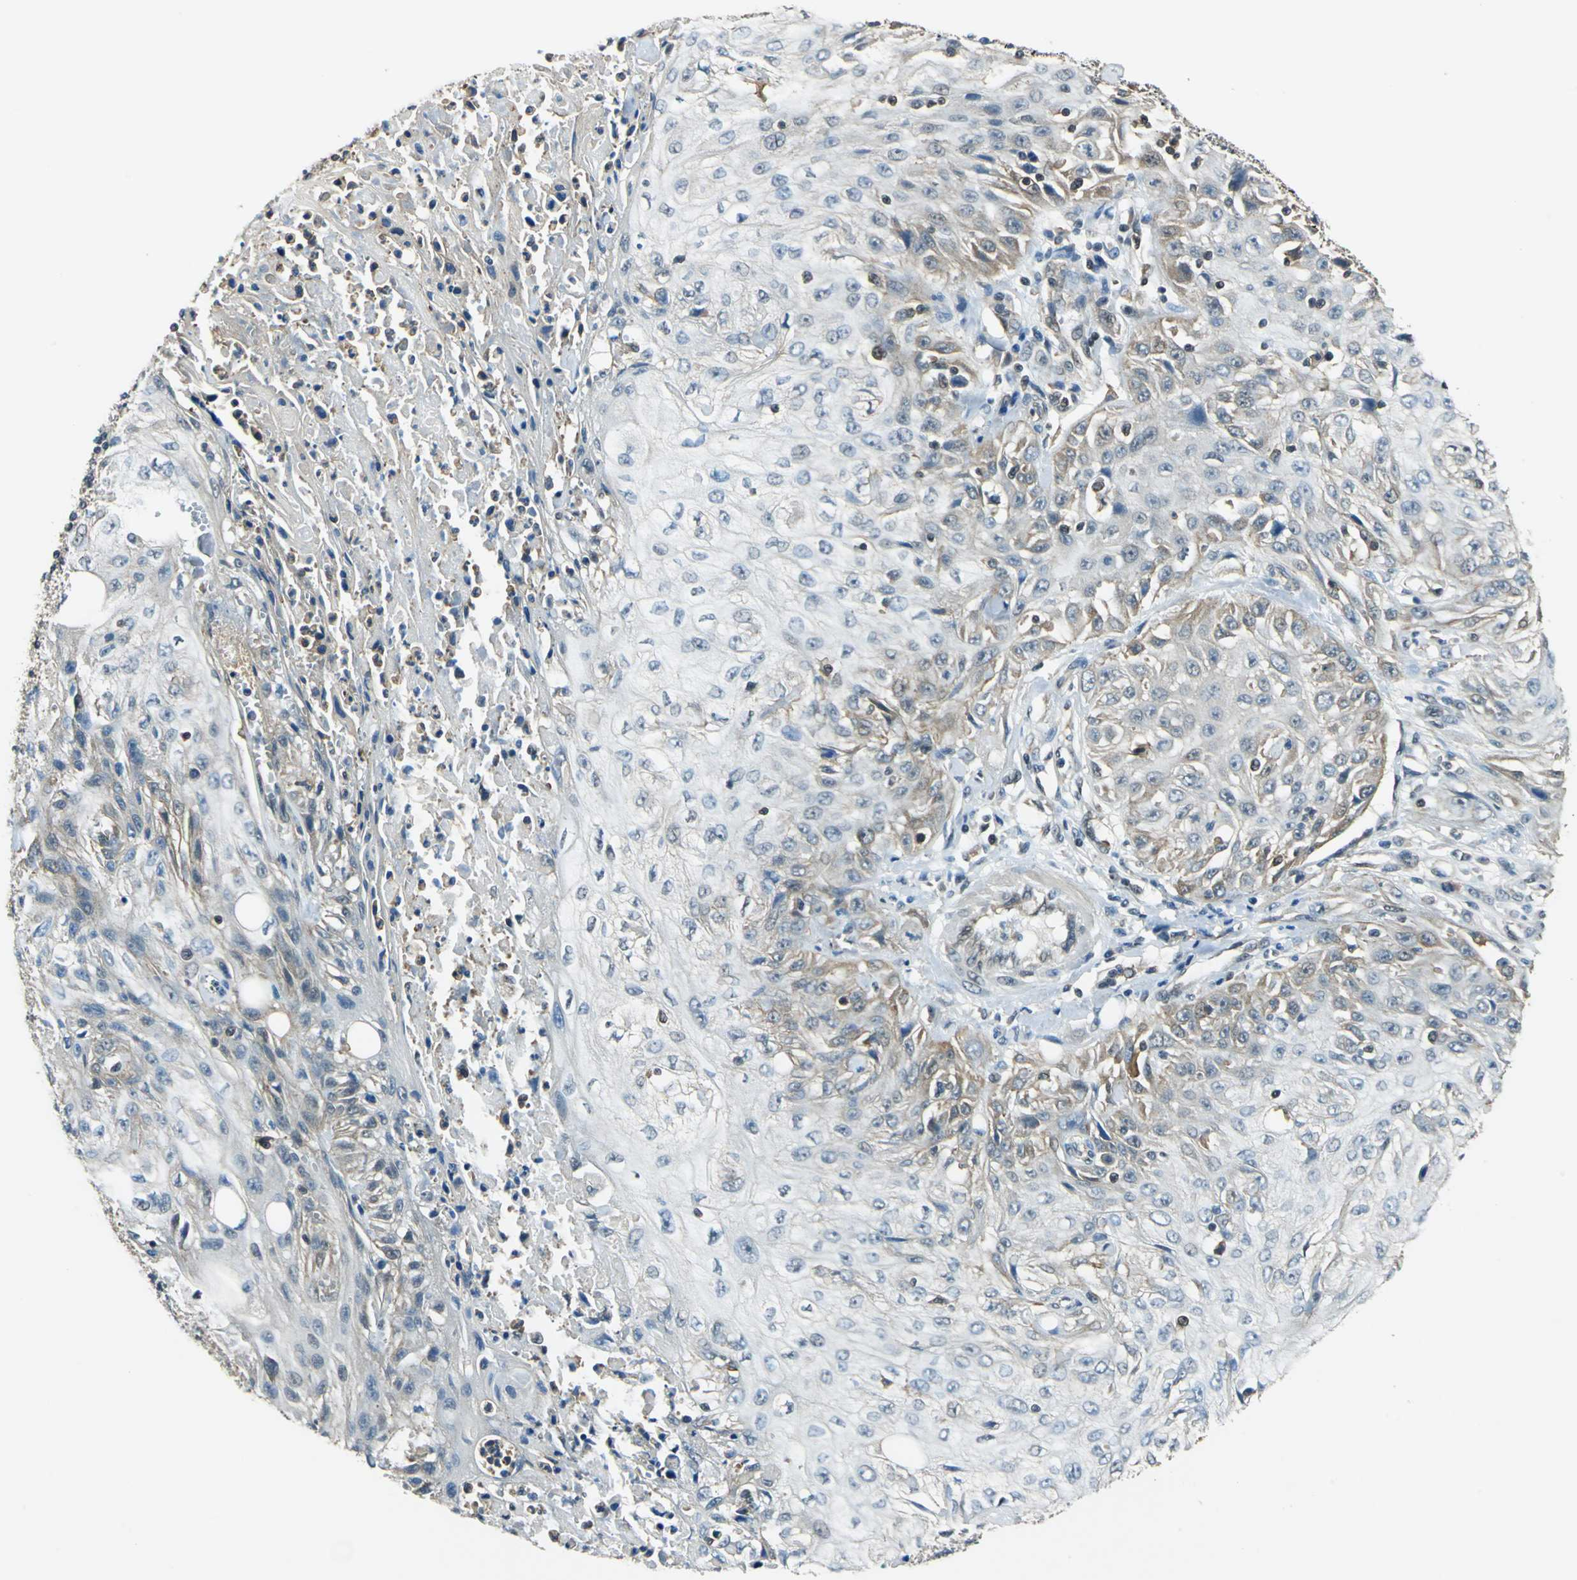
{"staining": {"intensity": "weak", "quantity": "<25%", "location": "cytoplasmic/membranous"}, "tissue": "skin cancer", "cell_type": "Tumor cells", "image_type": "cancer", "snomed": [{"axis": "morphology", "description": "Squamous cell carcinoma, NOS"}, {"axis": "topography", "description": "Skin"}], "caption": "This is an immunohistochemistry image of skin cancer. There is no expression in tumor cells.", "gene": "ARPC3", "patient": {"sex": "male", "age": 75}}